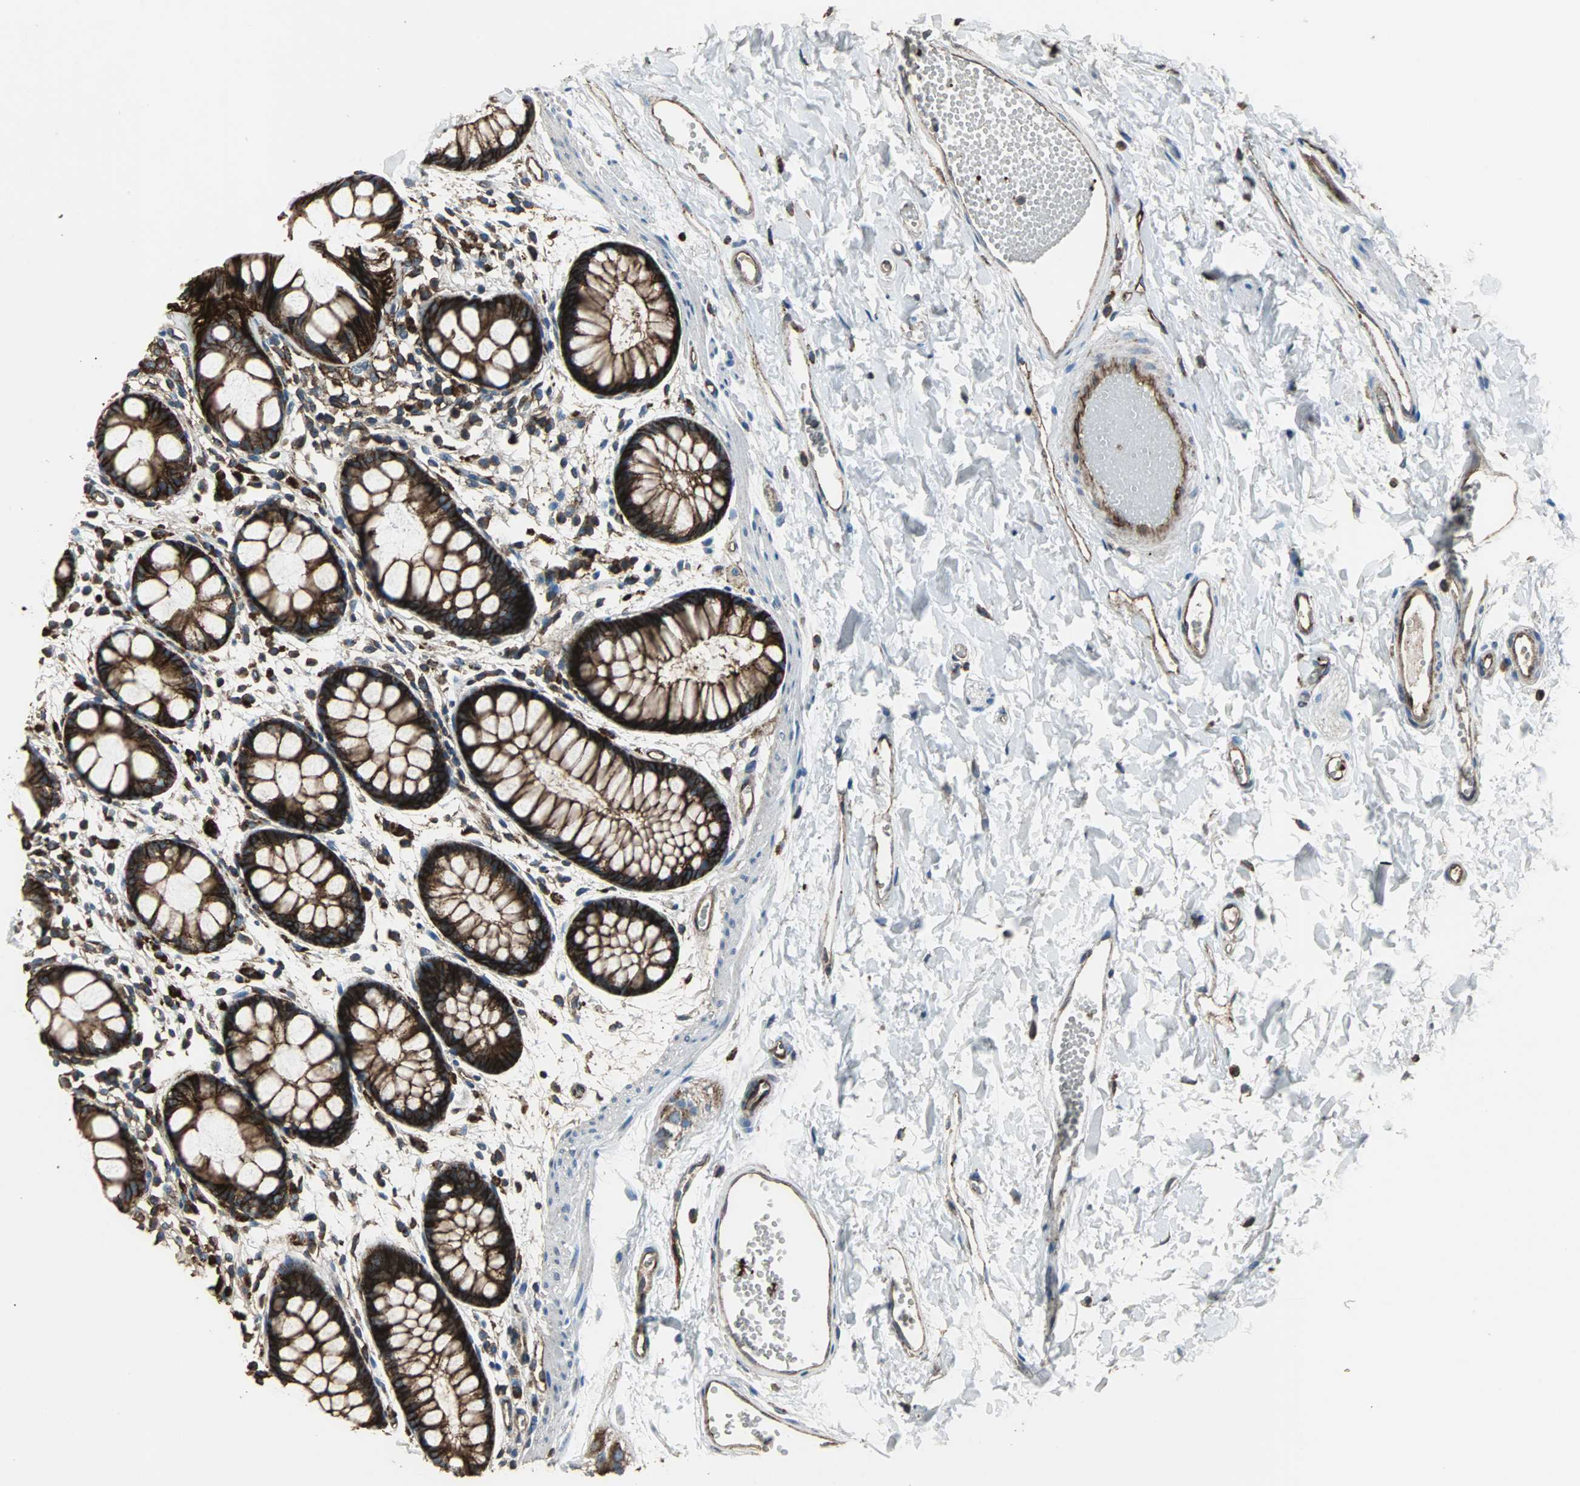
{"staining": {"intensity": "strong", "quantity": ">75%", "location": "cytoplasmic/membranous"}, "tissue": "rectum", "cell_type": "Glandular cells", "image_type": "normal", "snomed": [{"axis": "morphology", "description": "Normal tissue, NOS"}, {"axis": "topography", "description": "Rectum"}], "caption": "Immunohistochemical staining of benign human rectum demonstrates high levels of strong cytoplasmic/membranous staining in approximately >75% of glandular cells. The staining was performed using DAB to visualize the protein expression in brown, while the nuclei were stained in blue with hematoxylin (Magnification: 20x).", "gene": "F11R", "patient": {"sex": "female", "age": 66}}